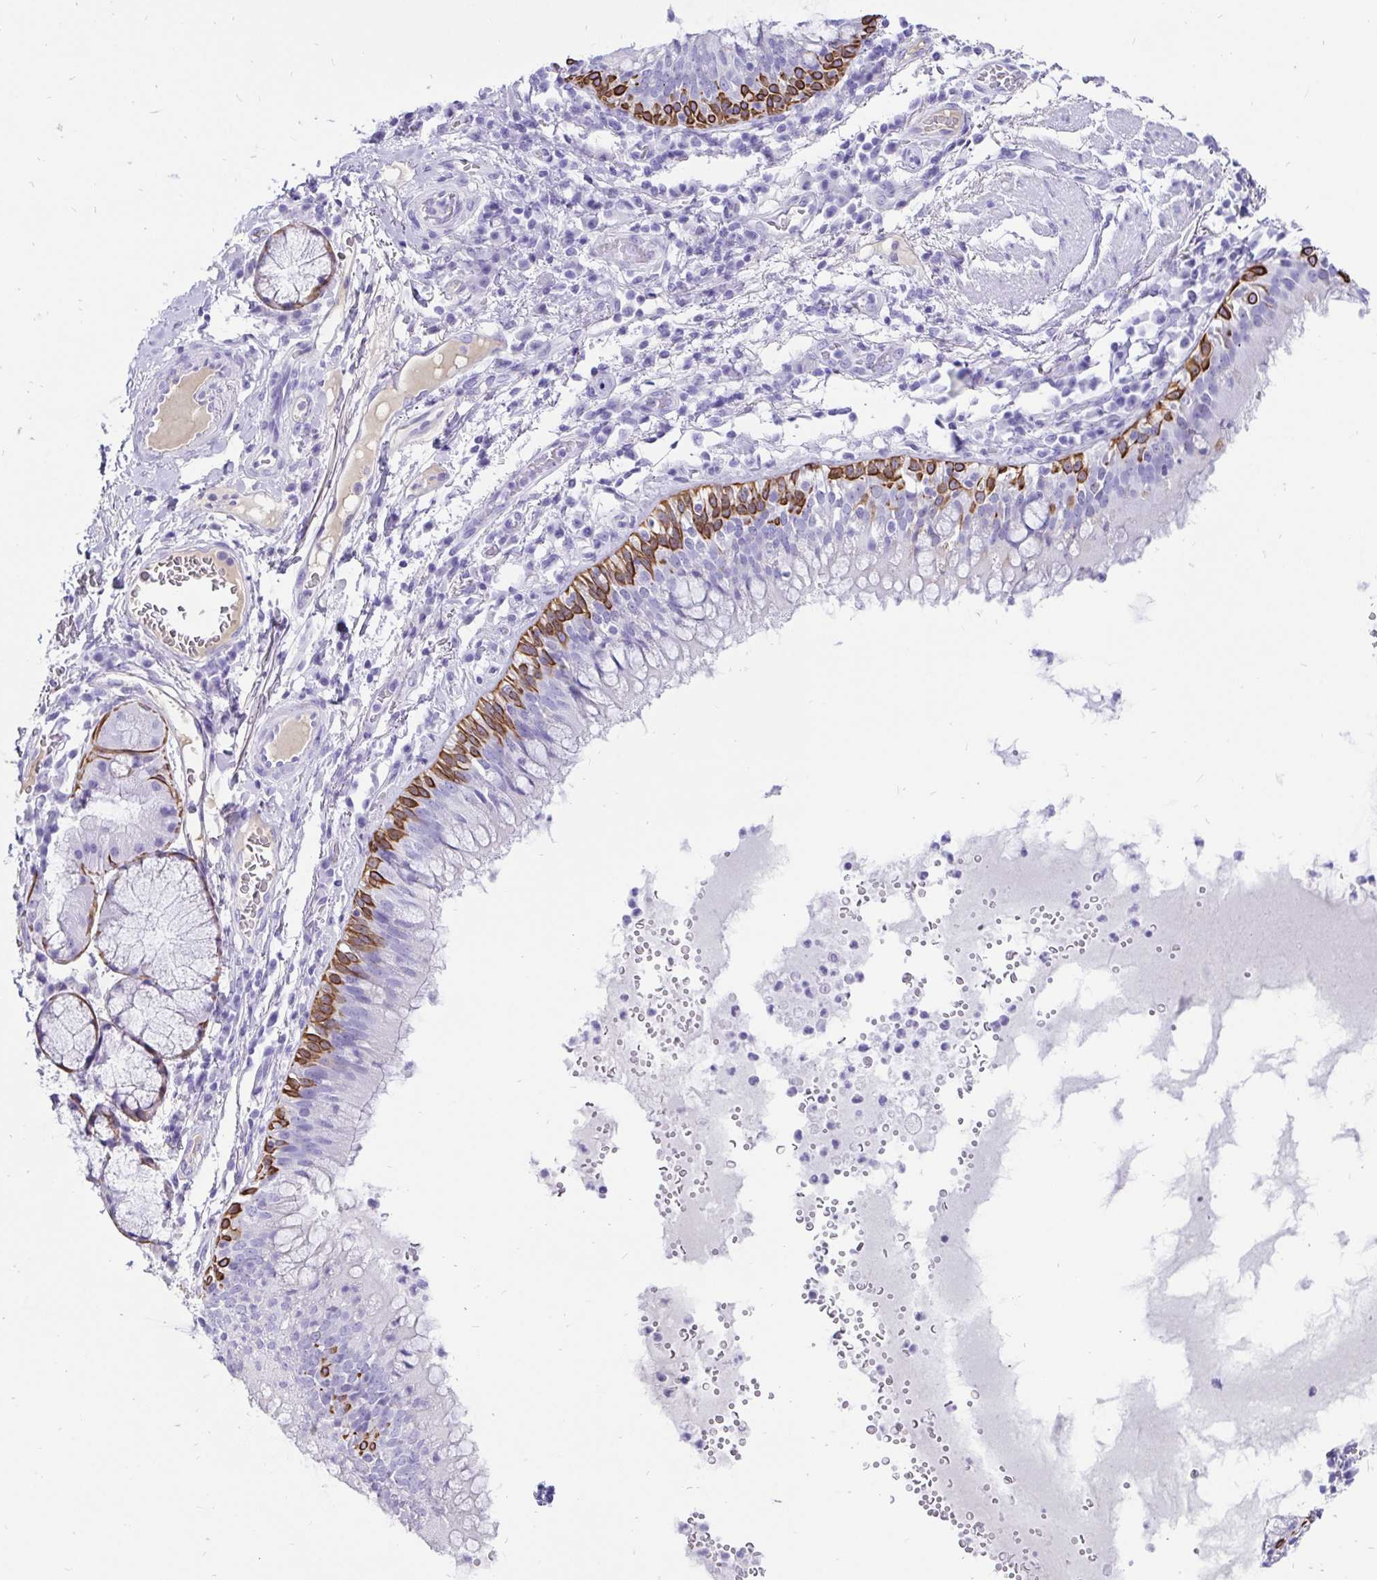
{"staining": {"intensity": "strong", "quantity": "<25%", "location": "cytoplasmic/membranous"}, "tissue": "bronchus", "cell_type": "Respiratory epithelial cells", "image_type": "normal", "snomed": [{"axis": "morphology", "description": "Normal tissue, NOS"}, {"axis": "topography", "description": "Cartilage tissue"}, {"axis": "topography", "description": "Bronchus"}], "caption": "Bronchus was stained to show a protein in brown. There is medium levels of strong cytoplasmic/membranous staining in approximately <25% of respiratory epithelial cells. Using DAB (3,3'-diaminobenzidine) (brown) and hematoxylin (blue) stains, captured at high magnification using brightfield microscopy.", "gene": "KRT13", "patient": {"sex": "male", "age": 56}}